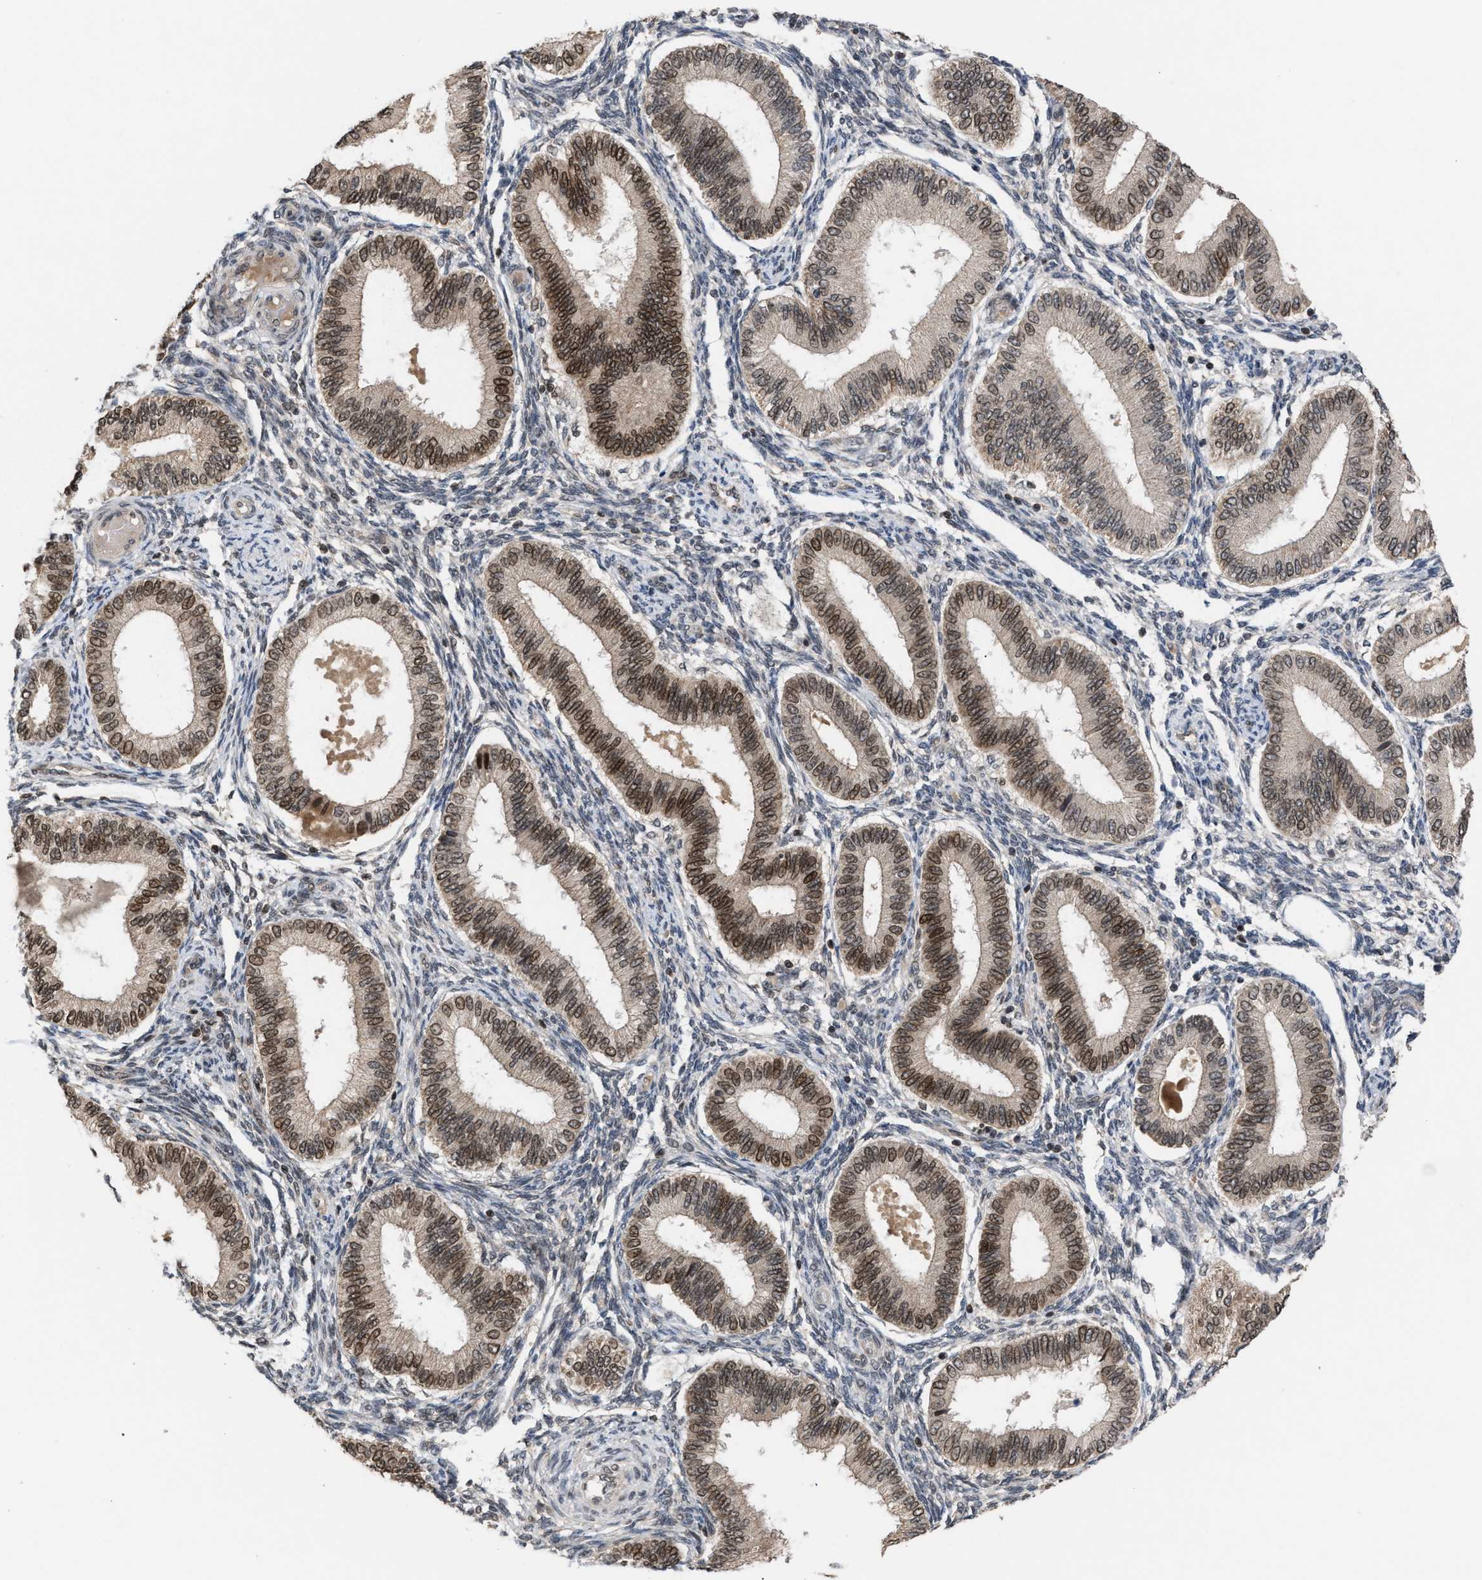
{"staining": {"intensity": "negative", "quantity": "none", "location": "none"}, "tissue": "endometrium", "cell_type": "Cells in endometrial stroma", "image_type": "normal", "snomed": [{"axis": "morphology", "description": "Normal tissue, NOS"}, {"axis": "topography", "description": "Endometrium"}], "caption": "Human endometrium stained for a protein using IHC displays no positivity in cells in endometrial stroma.", "gene": "C9orf78", "patient": {"sex": "female", "age": 39}}